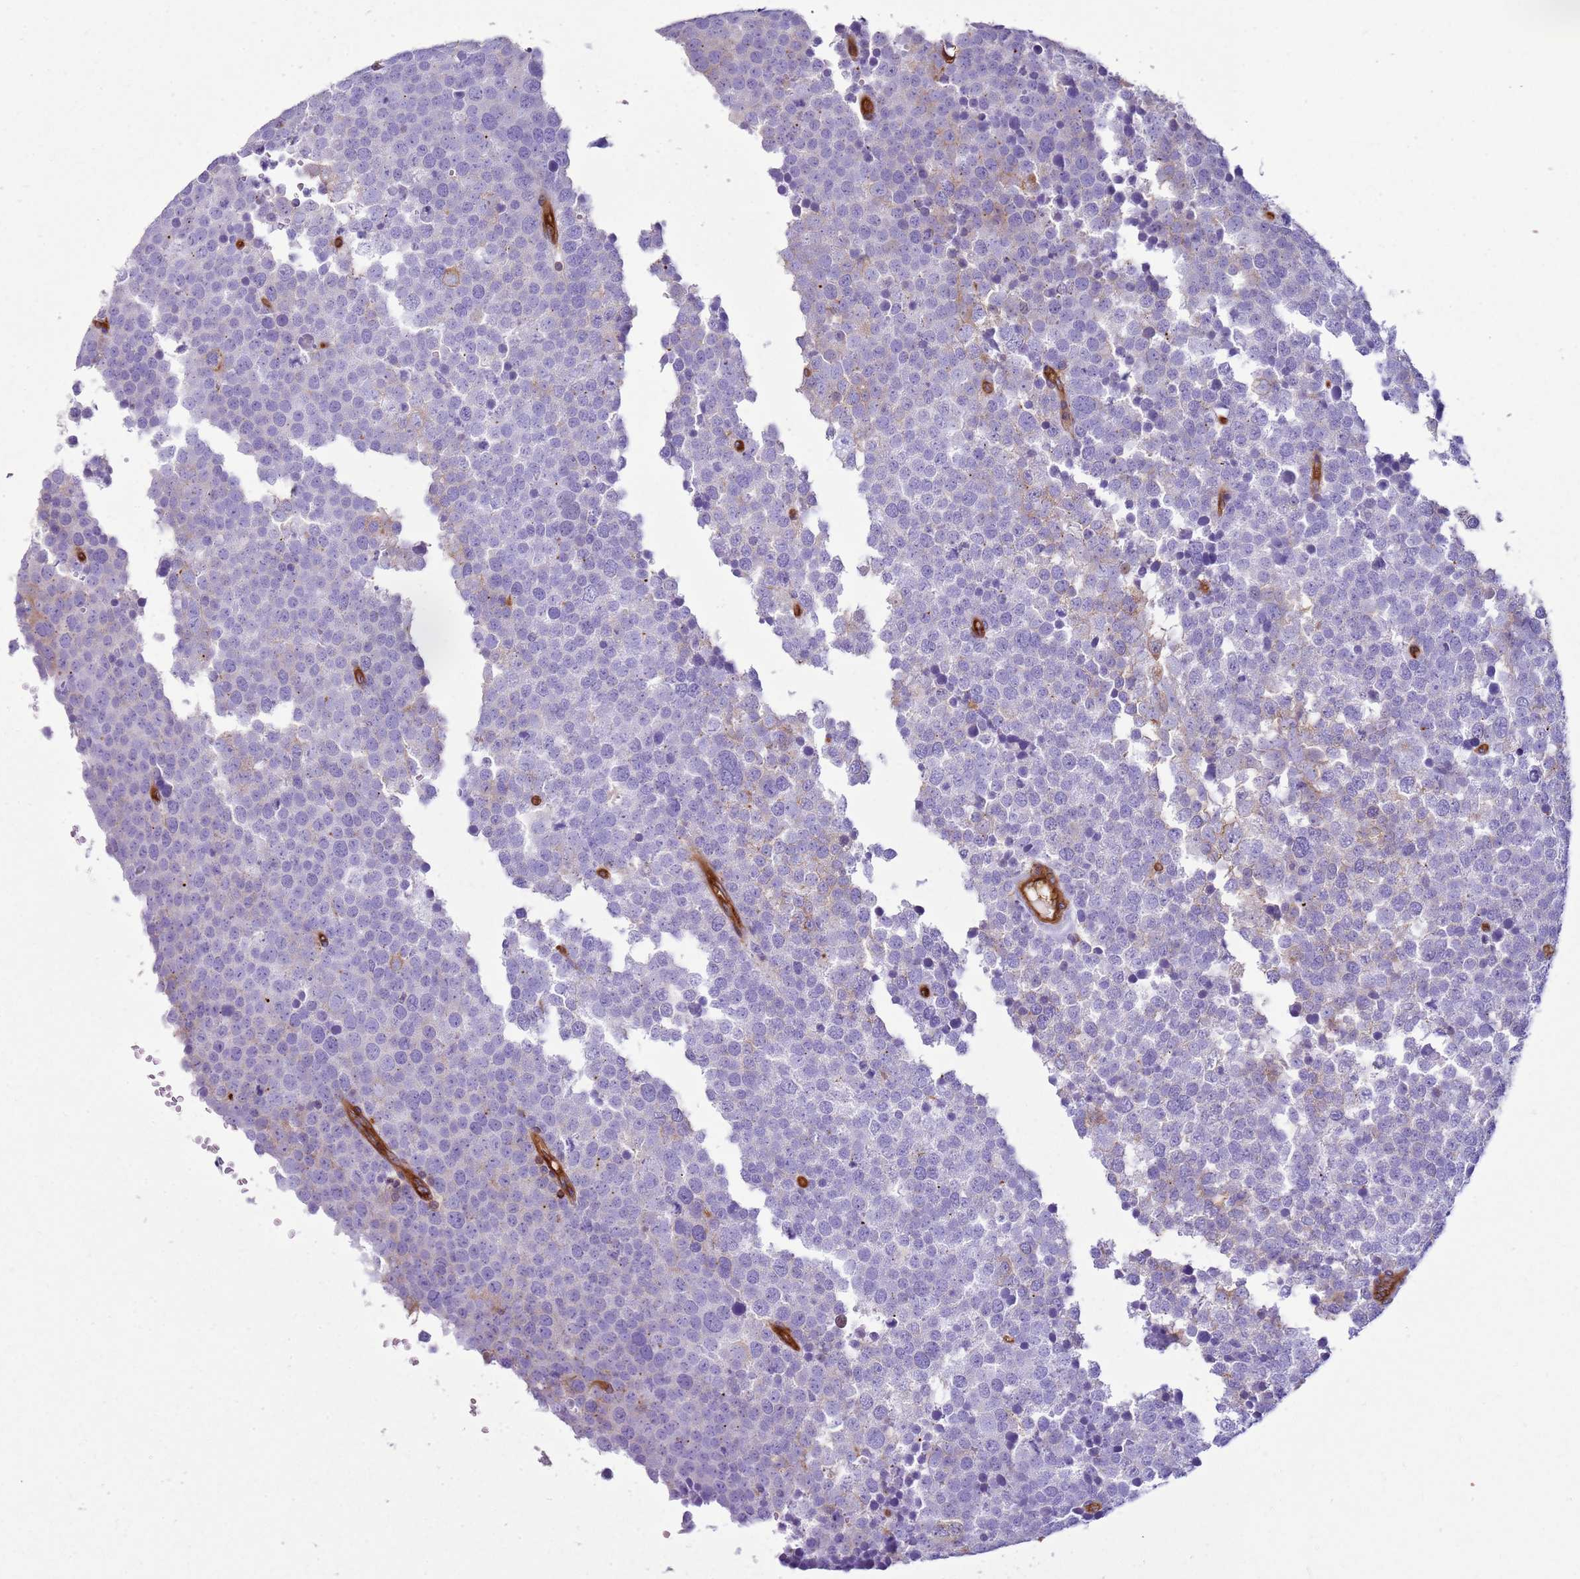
{"staining": {"intensity": "negative", "quantity": "none", "location": "none"}, "tissue": "testis cancer", "cell_type": "Tumor cells", "image_type": "cancer", "snomed": [{"axis": "morphology", "description": "Seminoma, NOS"}, {"axis": "topography", "description": "Testis"}], "caption": "Protein analysis of testis seminoma displays no significant positivity in tumor cells.", "gene": "SNX21", "patient": {"sex": "male", "age": 71}}